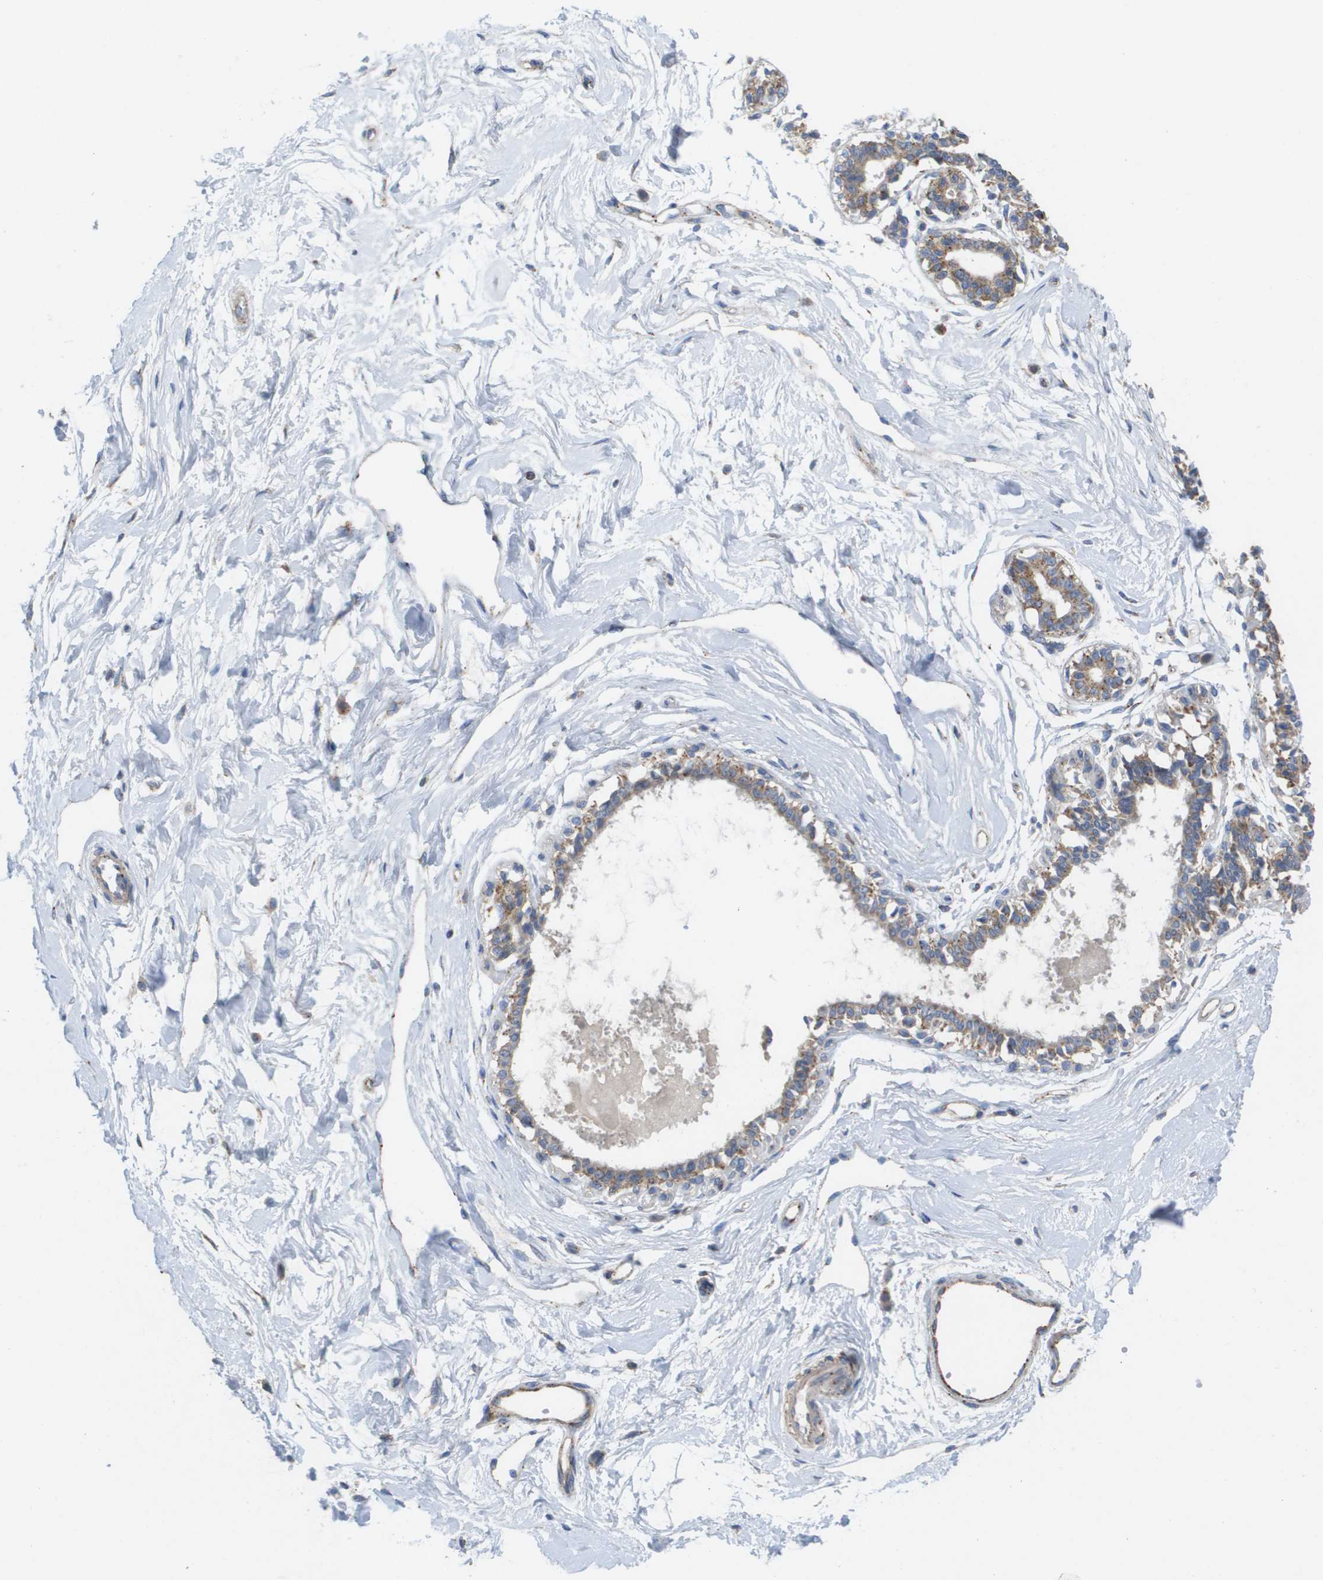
{"staining": {"intensity": "negative", "quantity": "none", "location": "none"}, "tissue": "breast", "cell_type": "Adipocytes", "image_type": "normal", "snomed": [{"axis": "morphology", "description": "Normal tissue, NOS"}, {"axis": "topography", "description": "Breast"}], "caption": "DAB (3,3'-diaminobenzidine) immunohistochemical staining of normal human breast shows no significant positivity in adipocytes. (Brightfield microscopy of DAB (3,3'-diaminobenzidine) immunohistochemistry (IHC) at high magnification).", "gene": "FIS1", "patient": {"sex": "female", "age": 45}}